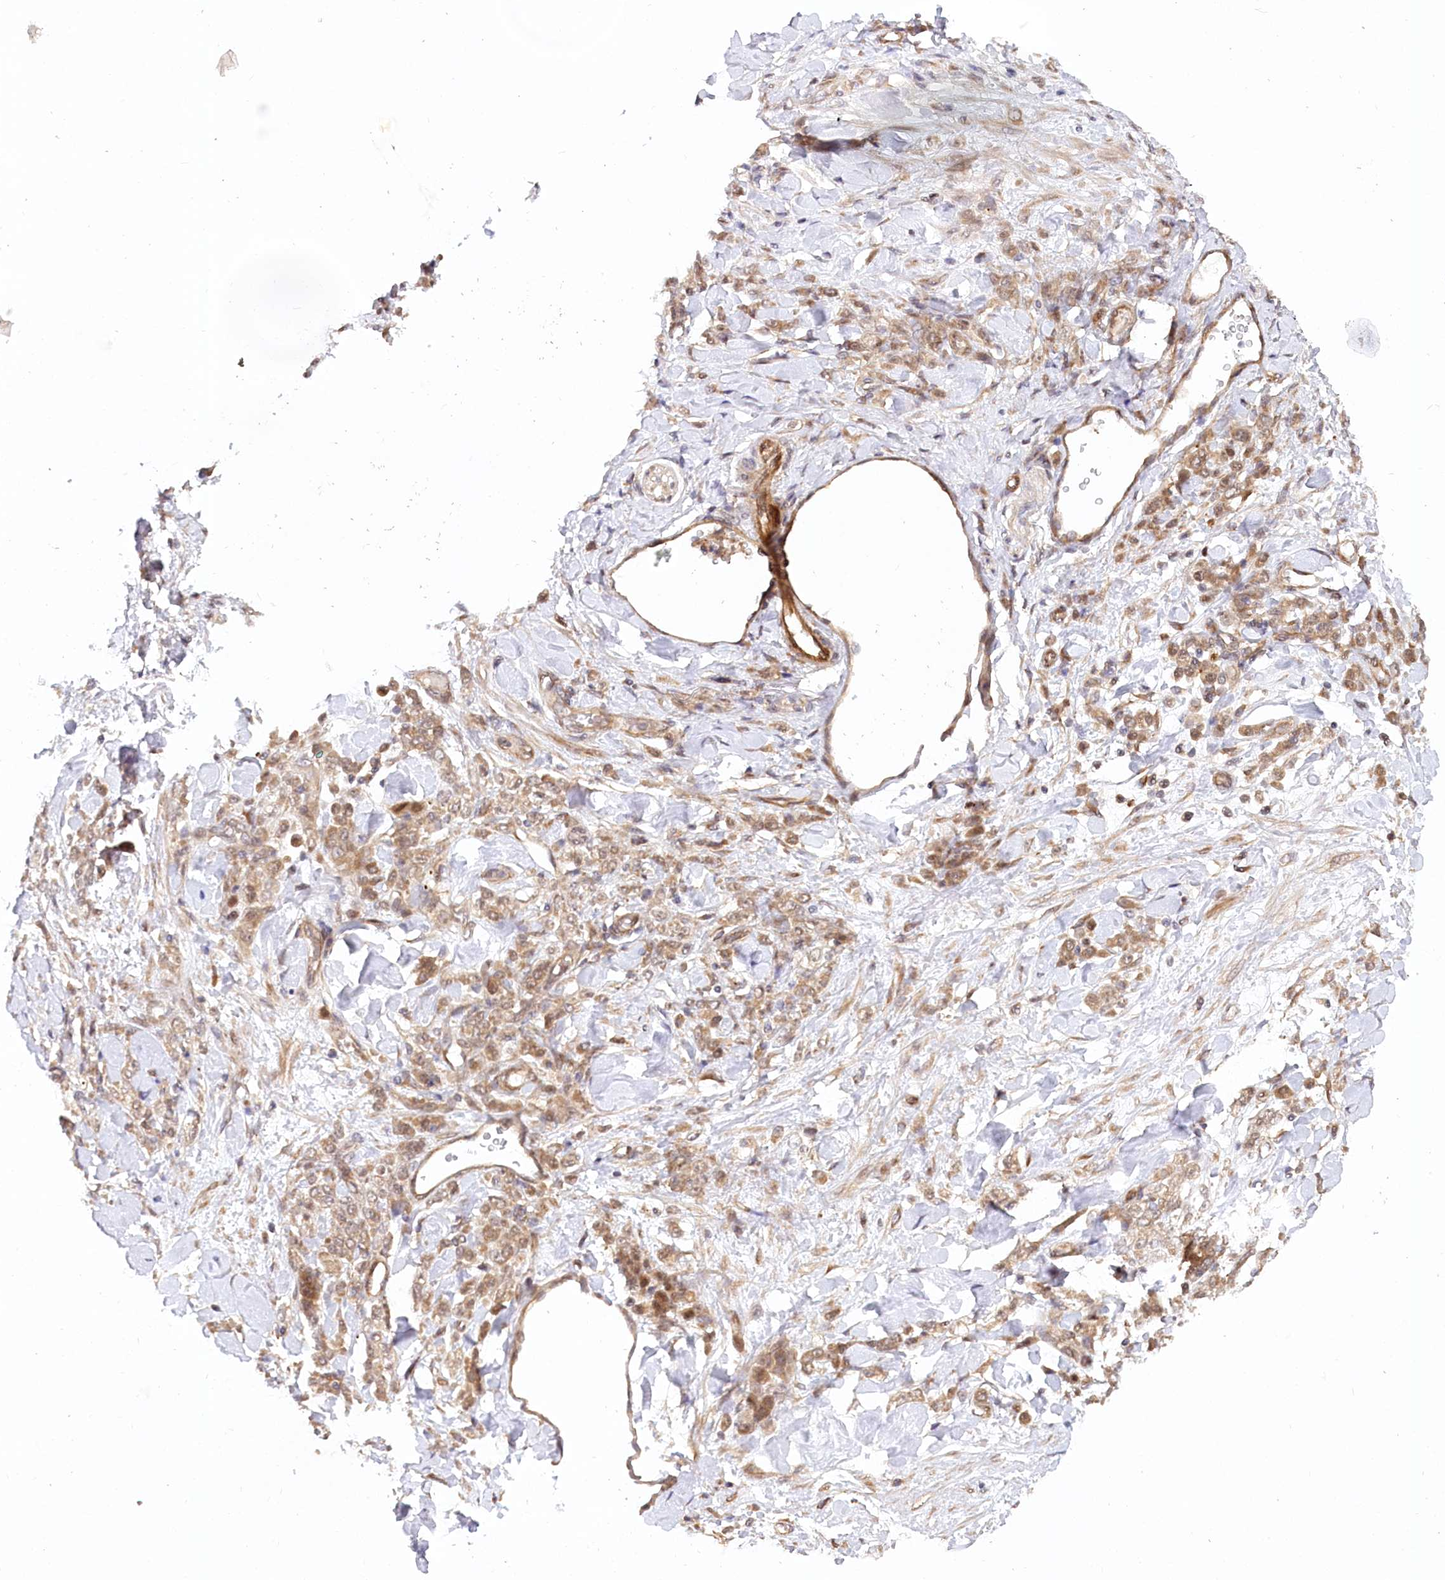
{"staining": {"intensity": "weak", "quantity": ">75%", "location": "cytoplasmic/membranous"}, "tissue": "stomach cancer", "cell_type": "Tumor cells", "image_type": "cancer", "snomed": [{"axis": "morphology", "description": "Normal tissue, NOS"}, {"axis": "morphology", "description": "Adenocarcinoma, NOS"}, {"axis": "topography", "description": "Stomach"}], "caption": "A photomicrograph showing weak cytoplasmic/membranous staining in approximately >75% of tumor cells in adenocarcinoma (stomach), as visualized by brown immunohistochemical staining.", "gene": "CEP70", "patient": {"sex": "male", "age": 82}}